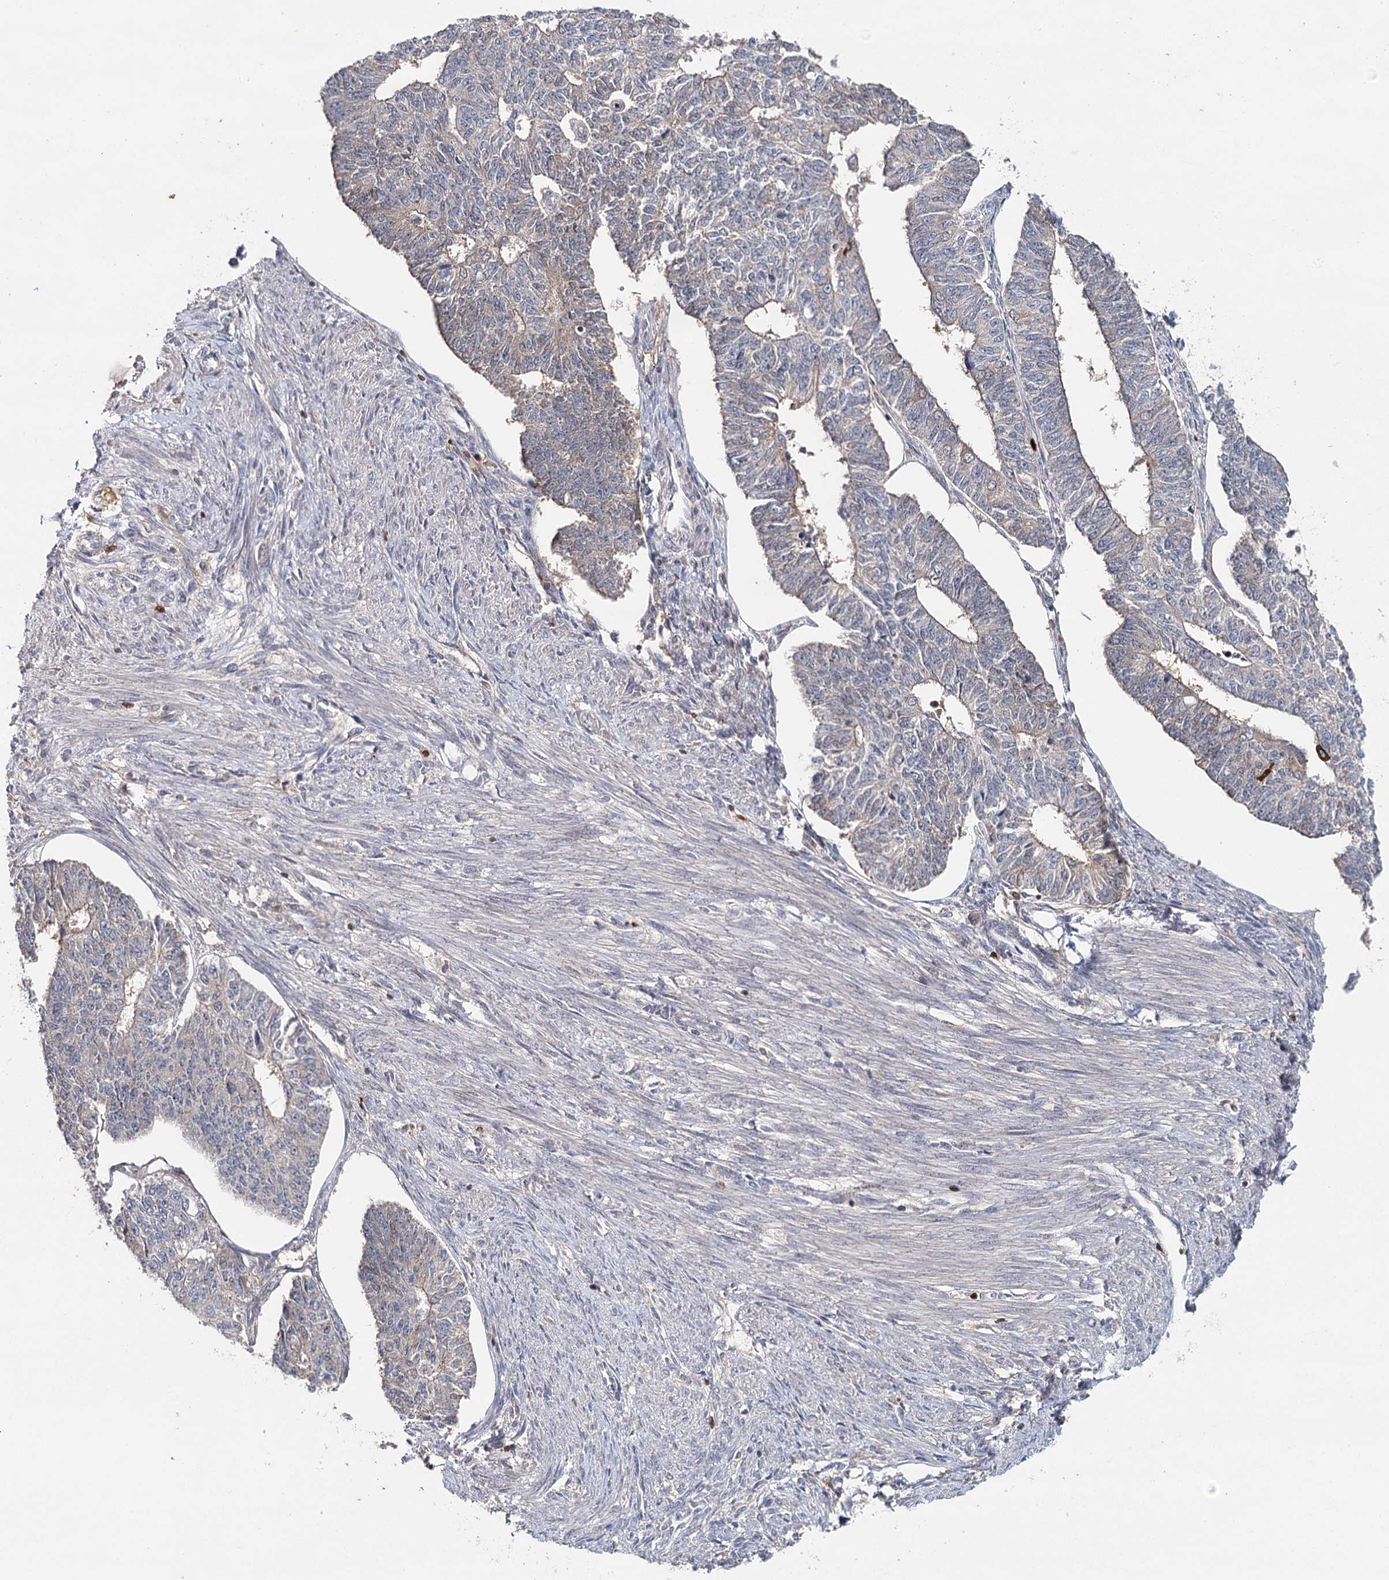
{"staining": {"intensity": "negative", "quantity": "none", "location": "none"}, "tissue": "endometrial cancer", "cell_type": "Tumor cells", "image_type": "cancer", "snomed": [{"axis": "morphology", "description": "Adenocarcinoma, NOS"}, {"axis": "topography", "description": "Endometrium"}], "caption": "Endometrial cancer was stained to show a protein in brown. There is no significant staining in tumor cells.", "gene": "SLC41A2", "patient": {"sex": "female", "age": 32}}